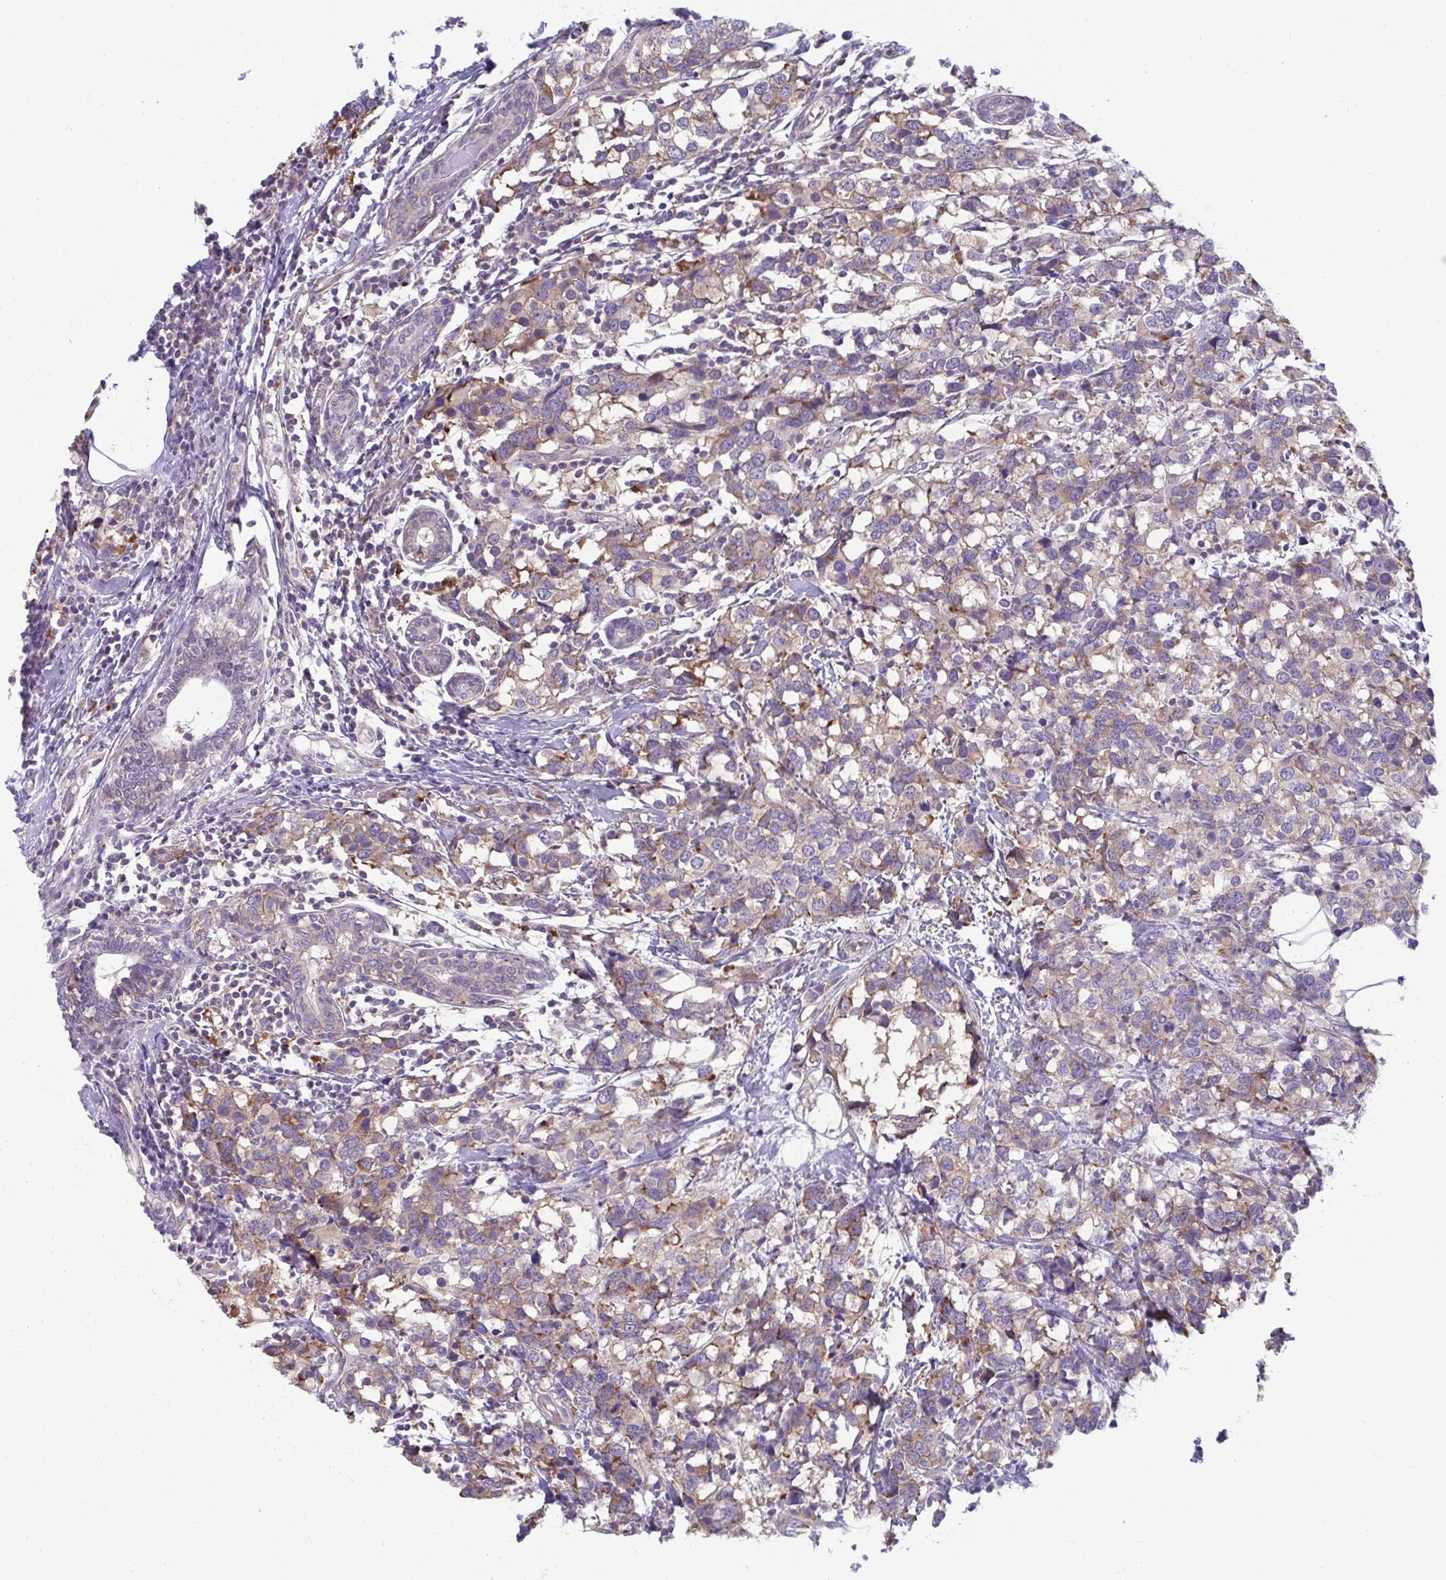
{"staining": {"intensity": "weak", "quantity": "<25%", "location": "cytoplasmic/membranous"}, "tissue": "breast cancer", "cell_type": "Tumor cells", "image_type": "cancer", "snomed": [{"axis": "morphology", "description": "Lobular carcinoma"}, {"axis": "topography", "description": "Breast"}], "caption": "This is a micrograph of immunohistochemistry staining of breast lobular carcinoma, which shows no expression in tumor cells. Brightfield microscopy of immunohistochemistry stained with DAB (3,3'-diaminobenzidine) (brown) and hematoxylin (blue), captured at high magnification.", "gene": "TMEM108", "patient": {"sex": "female", "age": 59}}